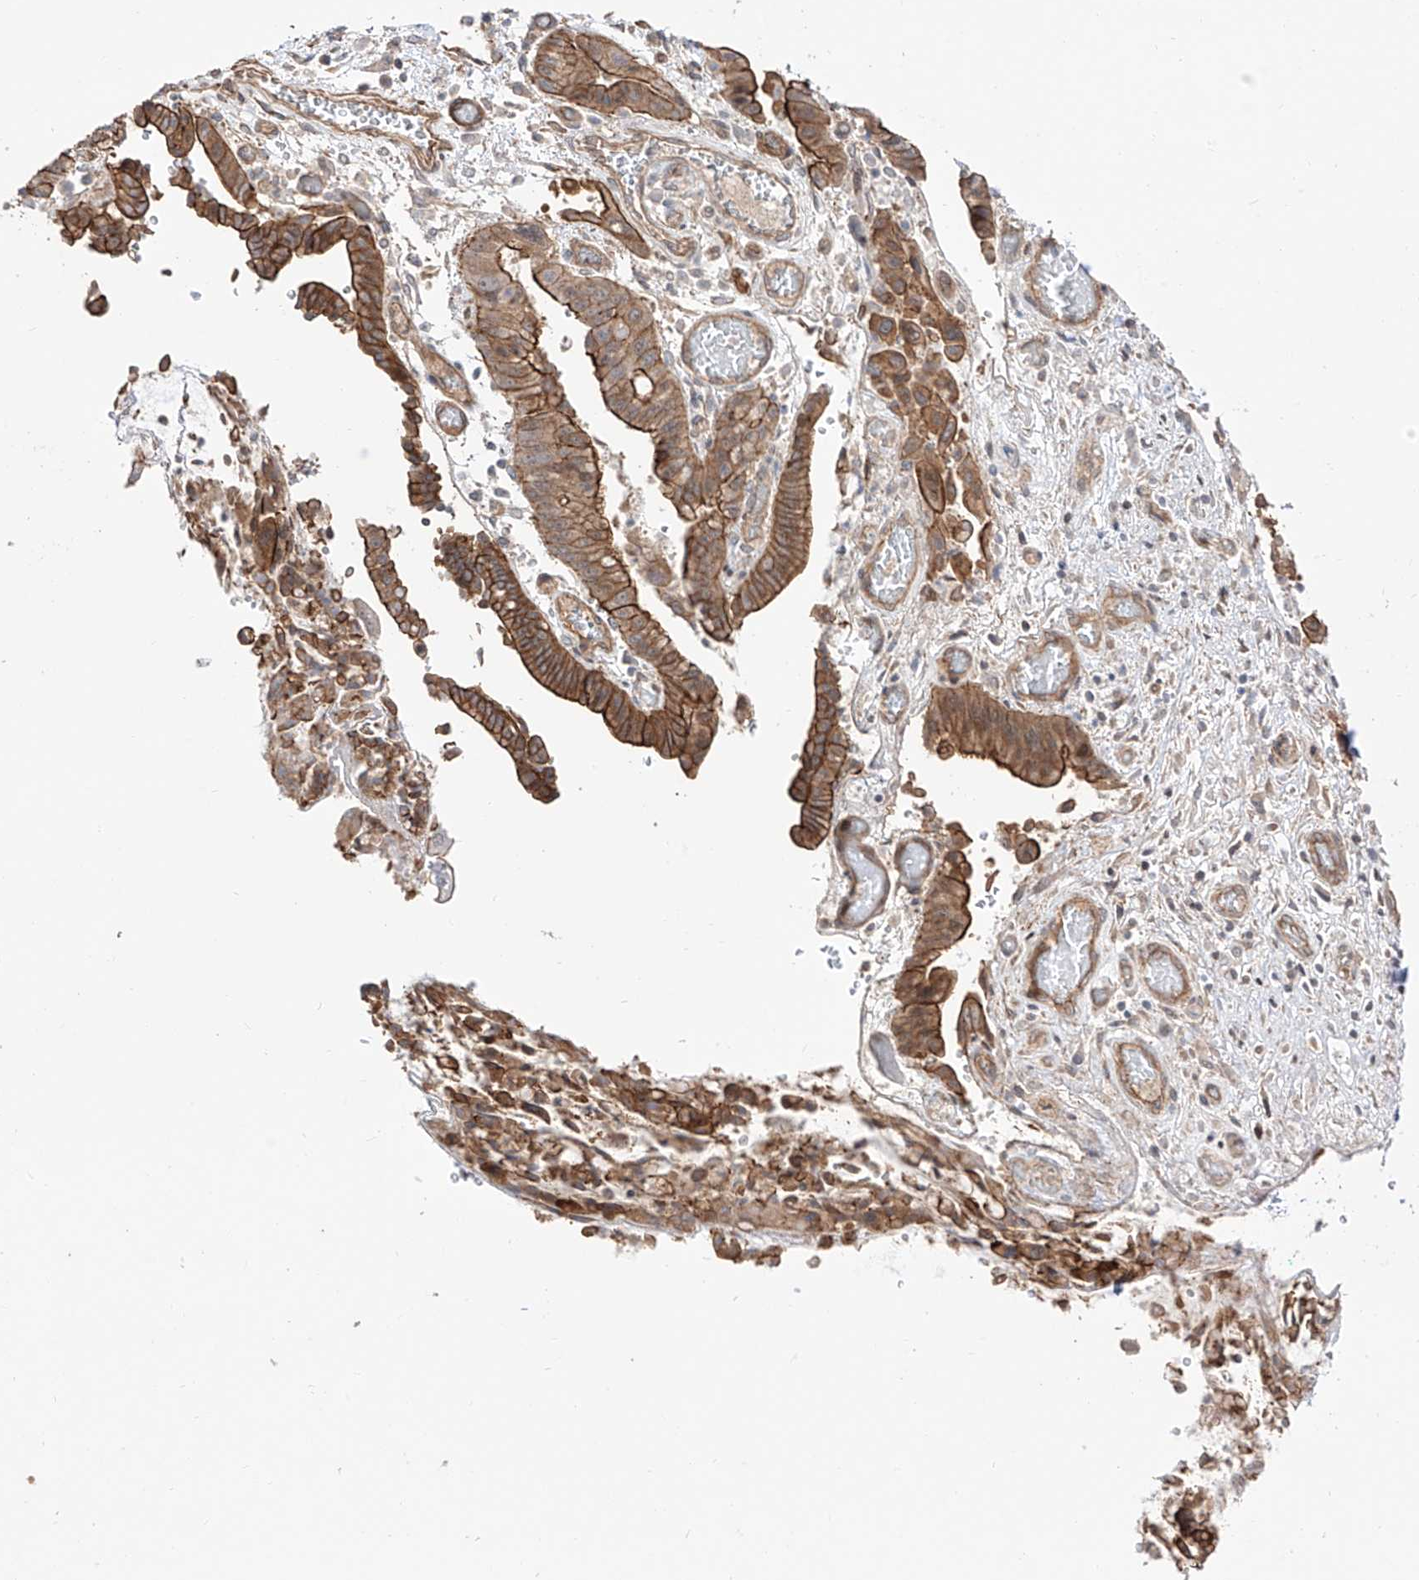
{"staining": {"intensity": "strong", "quantity": "25%-75%", "location": "cytoplasmic/membranous"}, "tissue": "liver cancer", "cell_type": "Tumor cells", "image_type": "cancer", "snomed": [{"axis": "morphology", "description": "Cholangiocarcinoma"}, {"axis": "topography", "description": "Liver"}], "caption": "Immunohistochemistry (DAB (3,3'-diaminobenzidine)) staining of liver cancer (cholangiocarcinoma) demonstrates strong cytoplasmic/membranous protein staining in about 25%-75% of tumor cells. The staining is performed using DAB (3,3'-diaminobenzidine) brown chromogen to label protein expression. The nuclei are counter-stained blue using hematoxylin.", "gene": "ZNF180", "patient": {"sex": "female", "age": 54}}